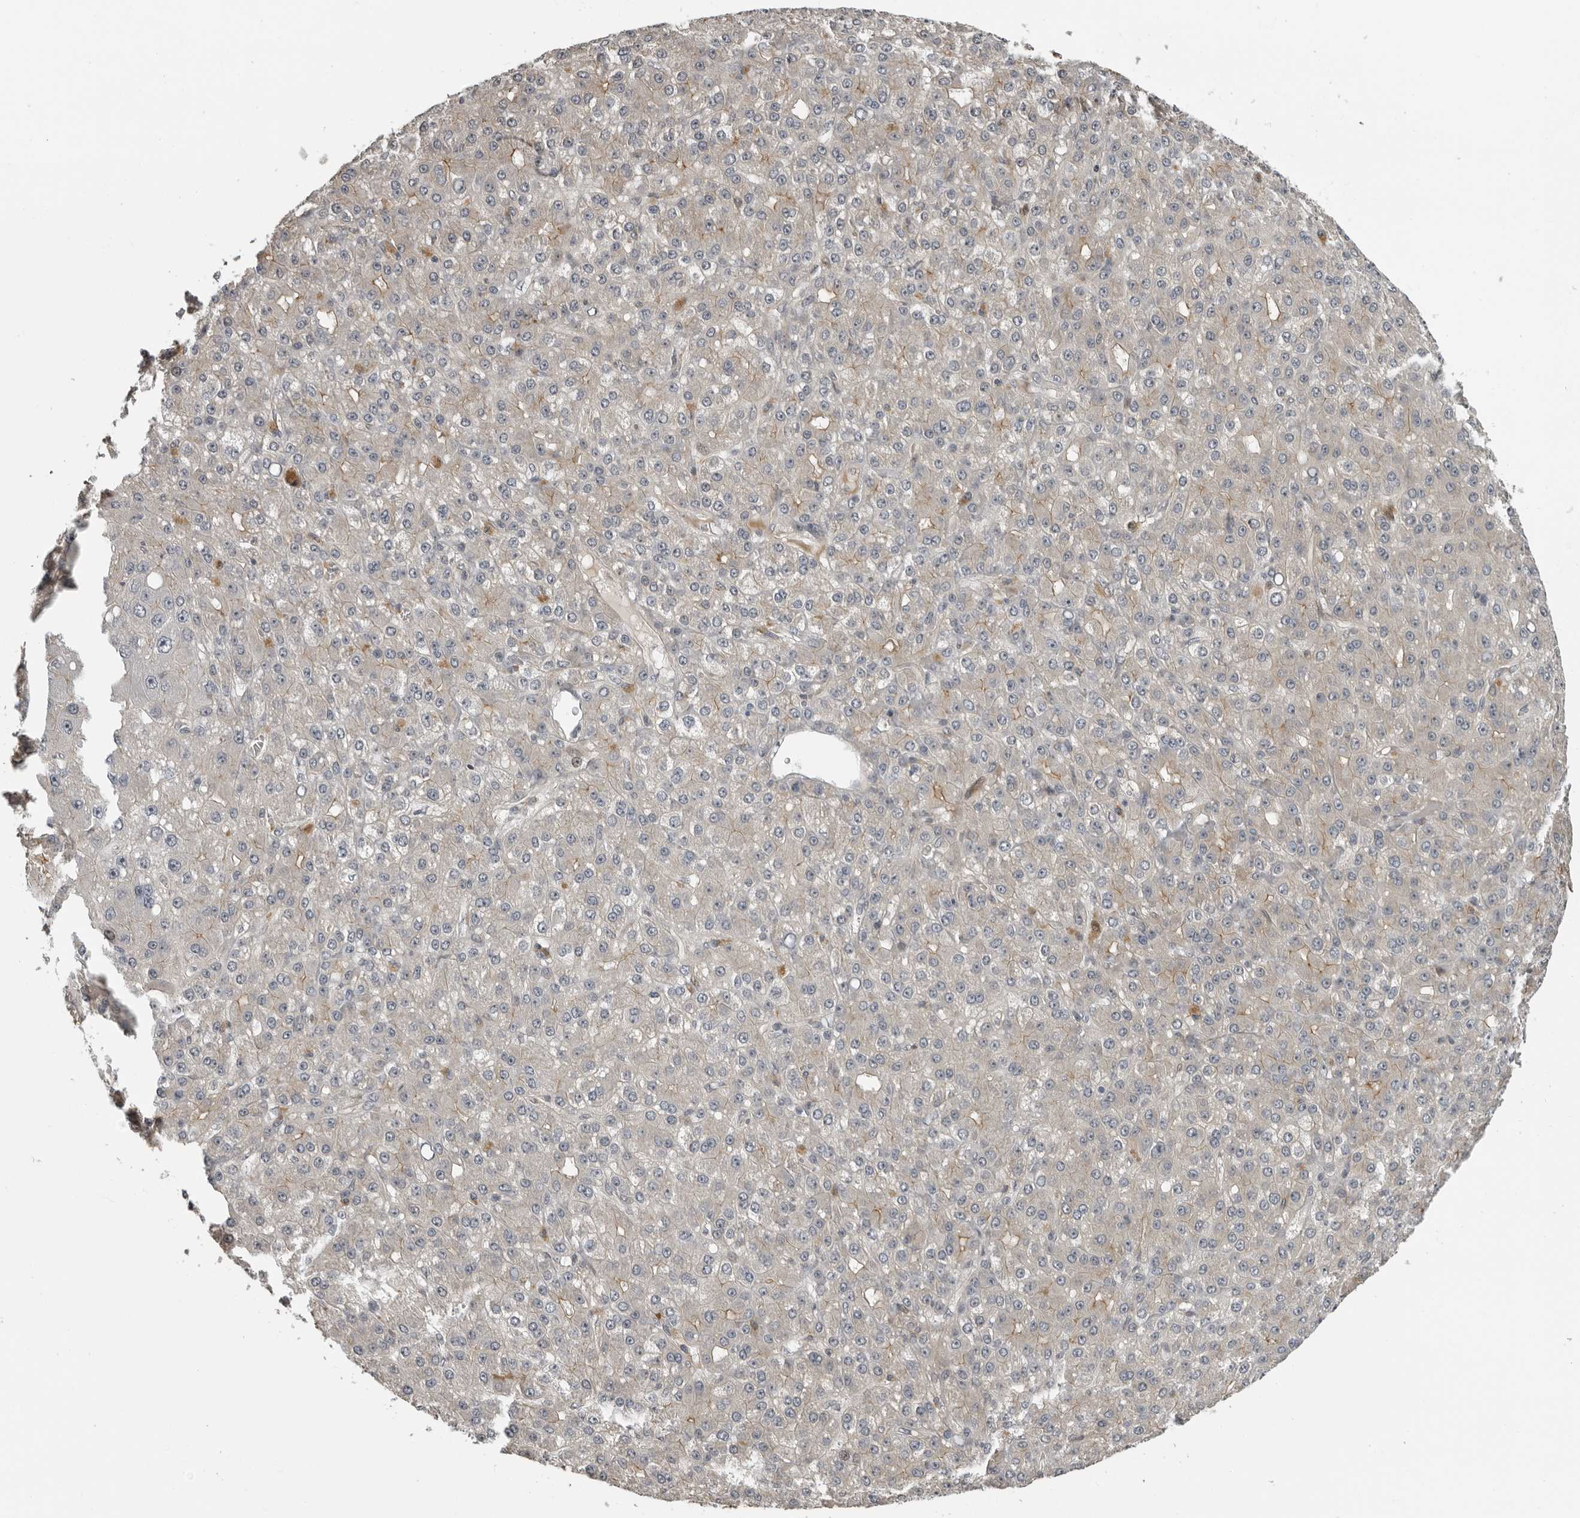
{"staining": {"intensity": "weak", "quantity": "<25%", "location": "cytoplasmic/membranous"}, "tissue": "liver cancer", "cell_type": "Tumor cells", "image_type": "cancer", "snomed": [{"axis": "morphology", "description": "Carcinoma, Hepatocellular, NOS"}, {"axis": "topography", "description": "Liver"}], "caption": "Immunohistochemistry photomicrograph of neoplastic tissue: liver cancer (hepatocellular carcinoma) stained with DAB shows no significant protein positivity in tumor cells.", "gene": "PRRX2", "patient": {"sex": "male", "age": 67}}